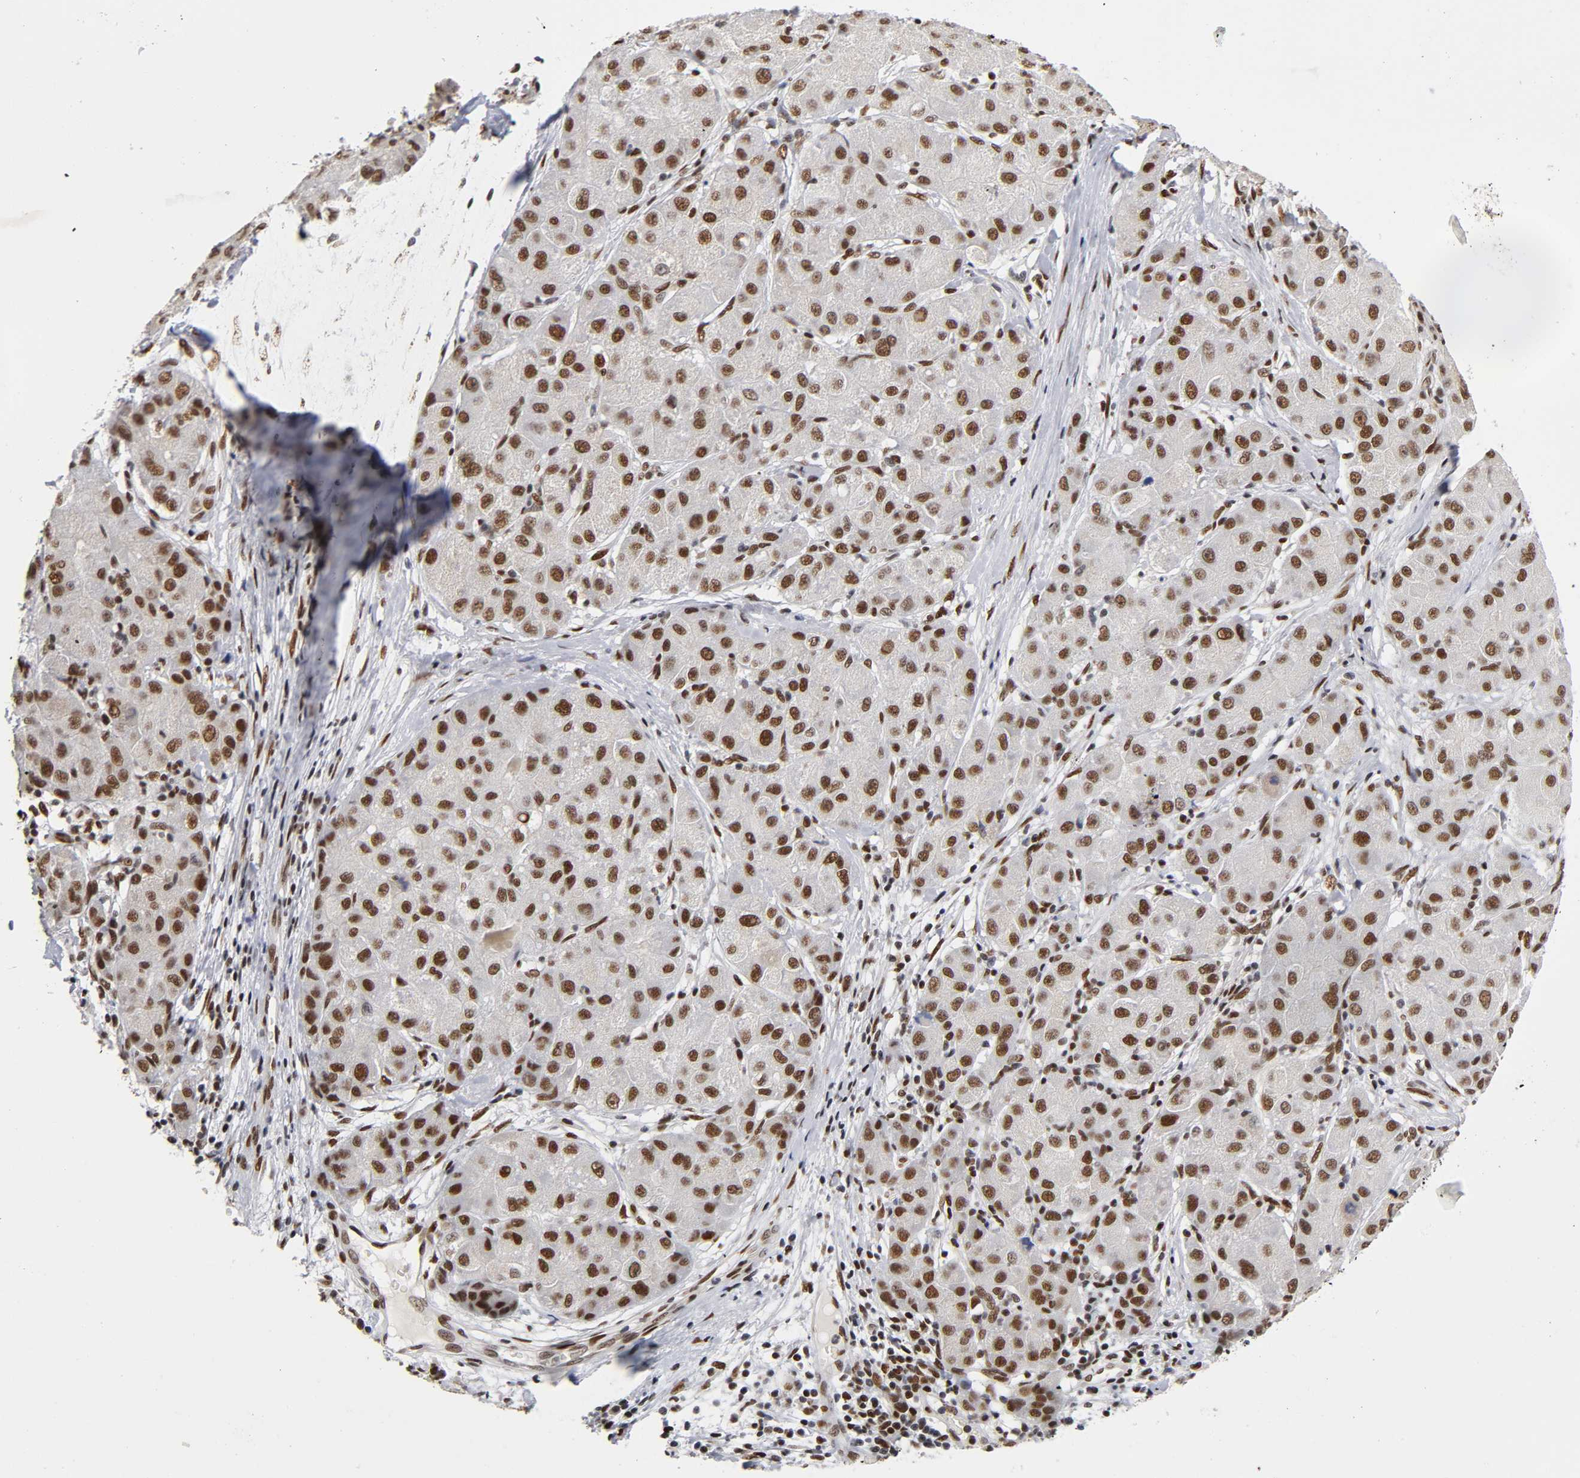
{"staining": {"intensity": "strong", "quantity": ">75%", "location": "nuclear"}, "tissue": "liver cancer", "cell_type": "Tumor cells", "image_type": "cancer", "snomed": [{"axis": "morphology", "description": "Carcinoma, Hepatocellular, NOS"}, {"axis": "topography", "description": "Liver"}], "caption": "Human liver cancer (hepatocellular carcinoma) stained with a protein marker demonstrates strong staining in tumor cells.", "gene": "NR3C1", "patient": {"sex": "male", "age": 80}}